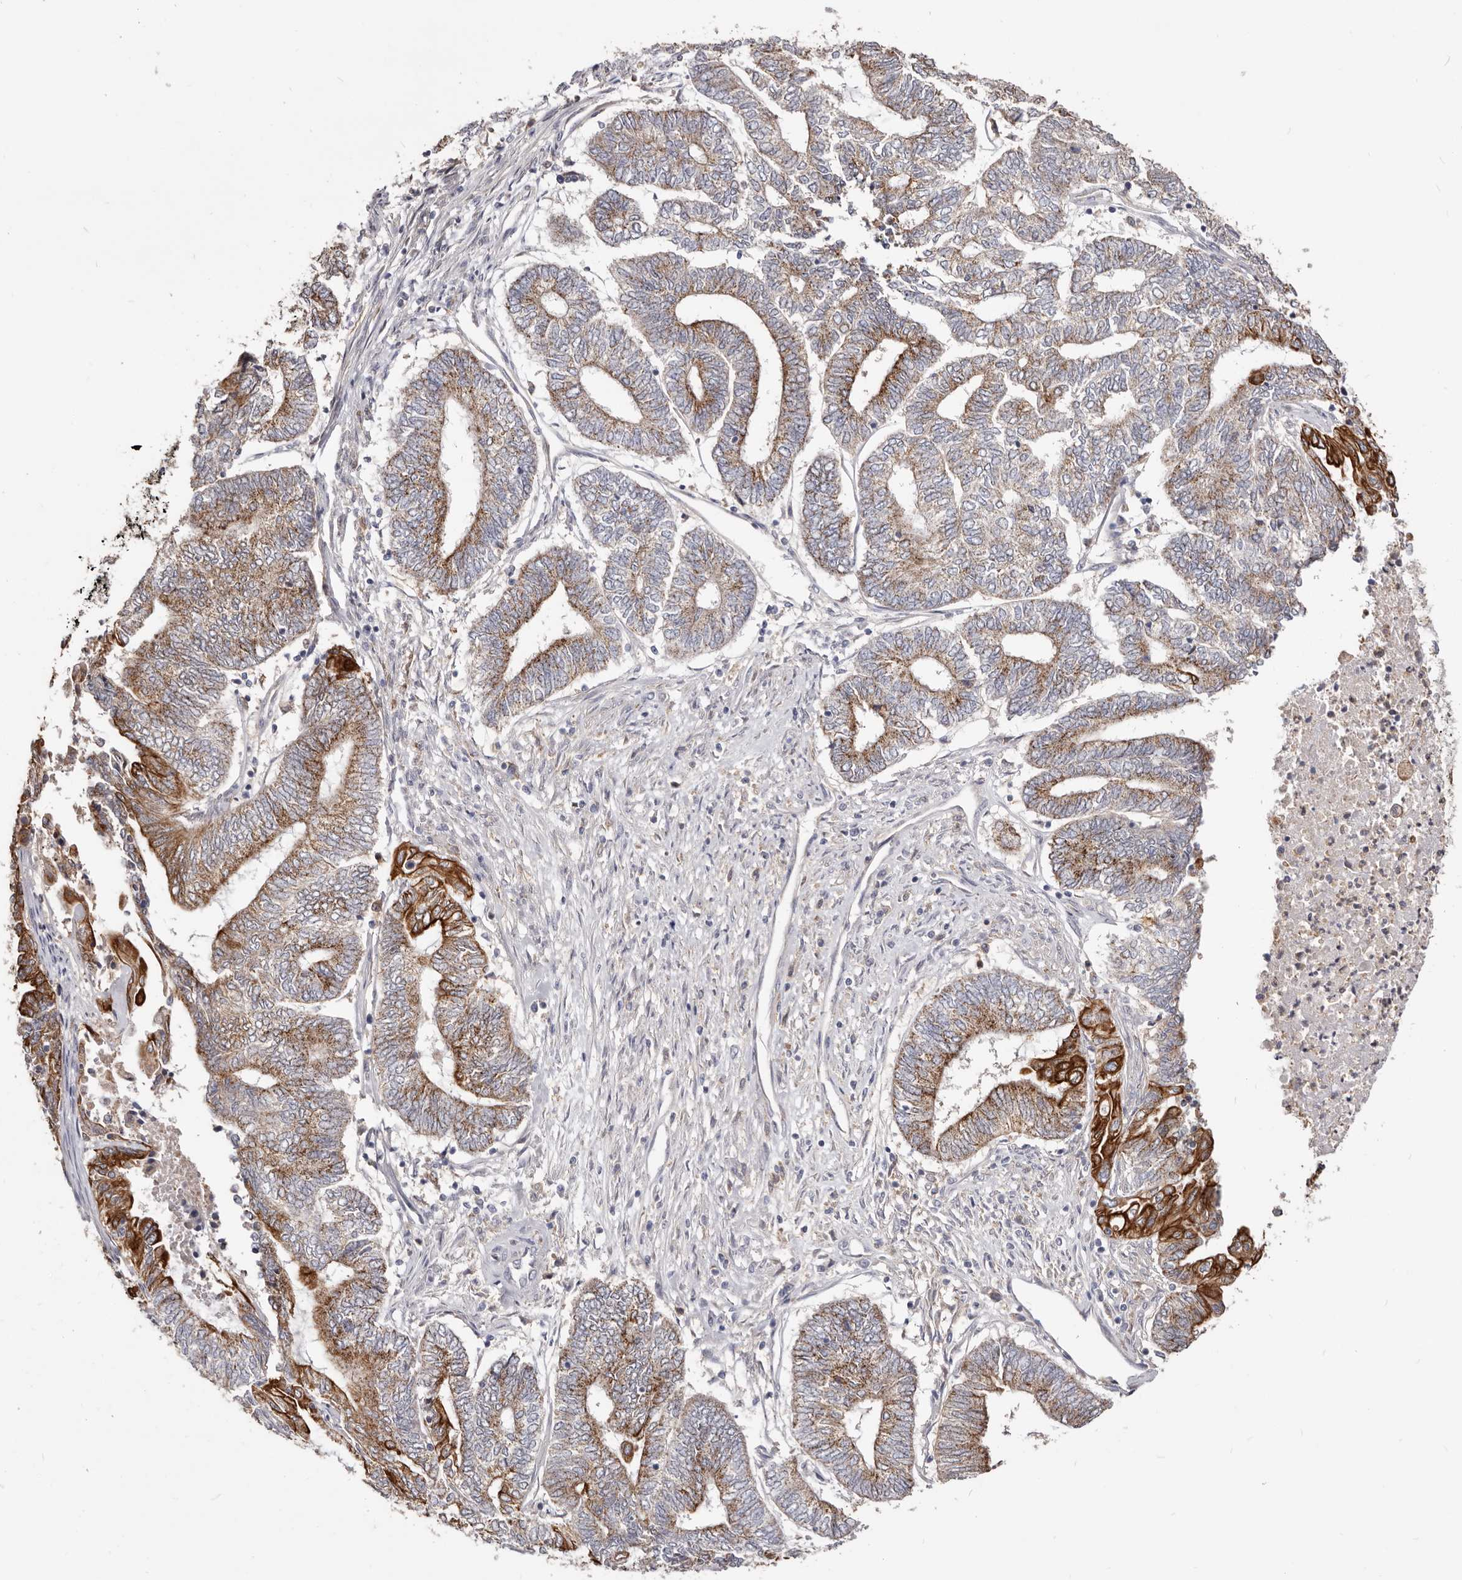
{"staining": {"intensity": "strong", "quantity": "25%-75%", "location": "cytoplasmic/membranous"}, "tissue": "endometrial cancer", "cell_type": "Tumor cells", "image_type": "cancer", "snomed": [{"axis": "morphology", "description": "Adenocarcinoma, NOS"}, {"axis": "topography", "description": "Uterus"}, {"axis": "topography", "description": "Endometrium"}], "caption": "Immunohistochemical staining of endometrial cancer reveals strong cytoplasmic/membranous protein expression in approximately 25%-75% of tumor cells. The protein of interest is stained brown, and the nuclei are stained in blue (DAB IHC with brightfield microscopy, high magnification).", "gene": "LRRC25", "patient": {"sex": "female", "age": 70}}